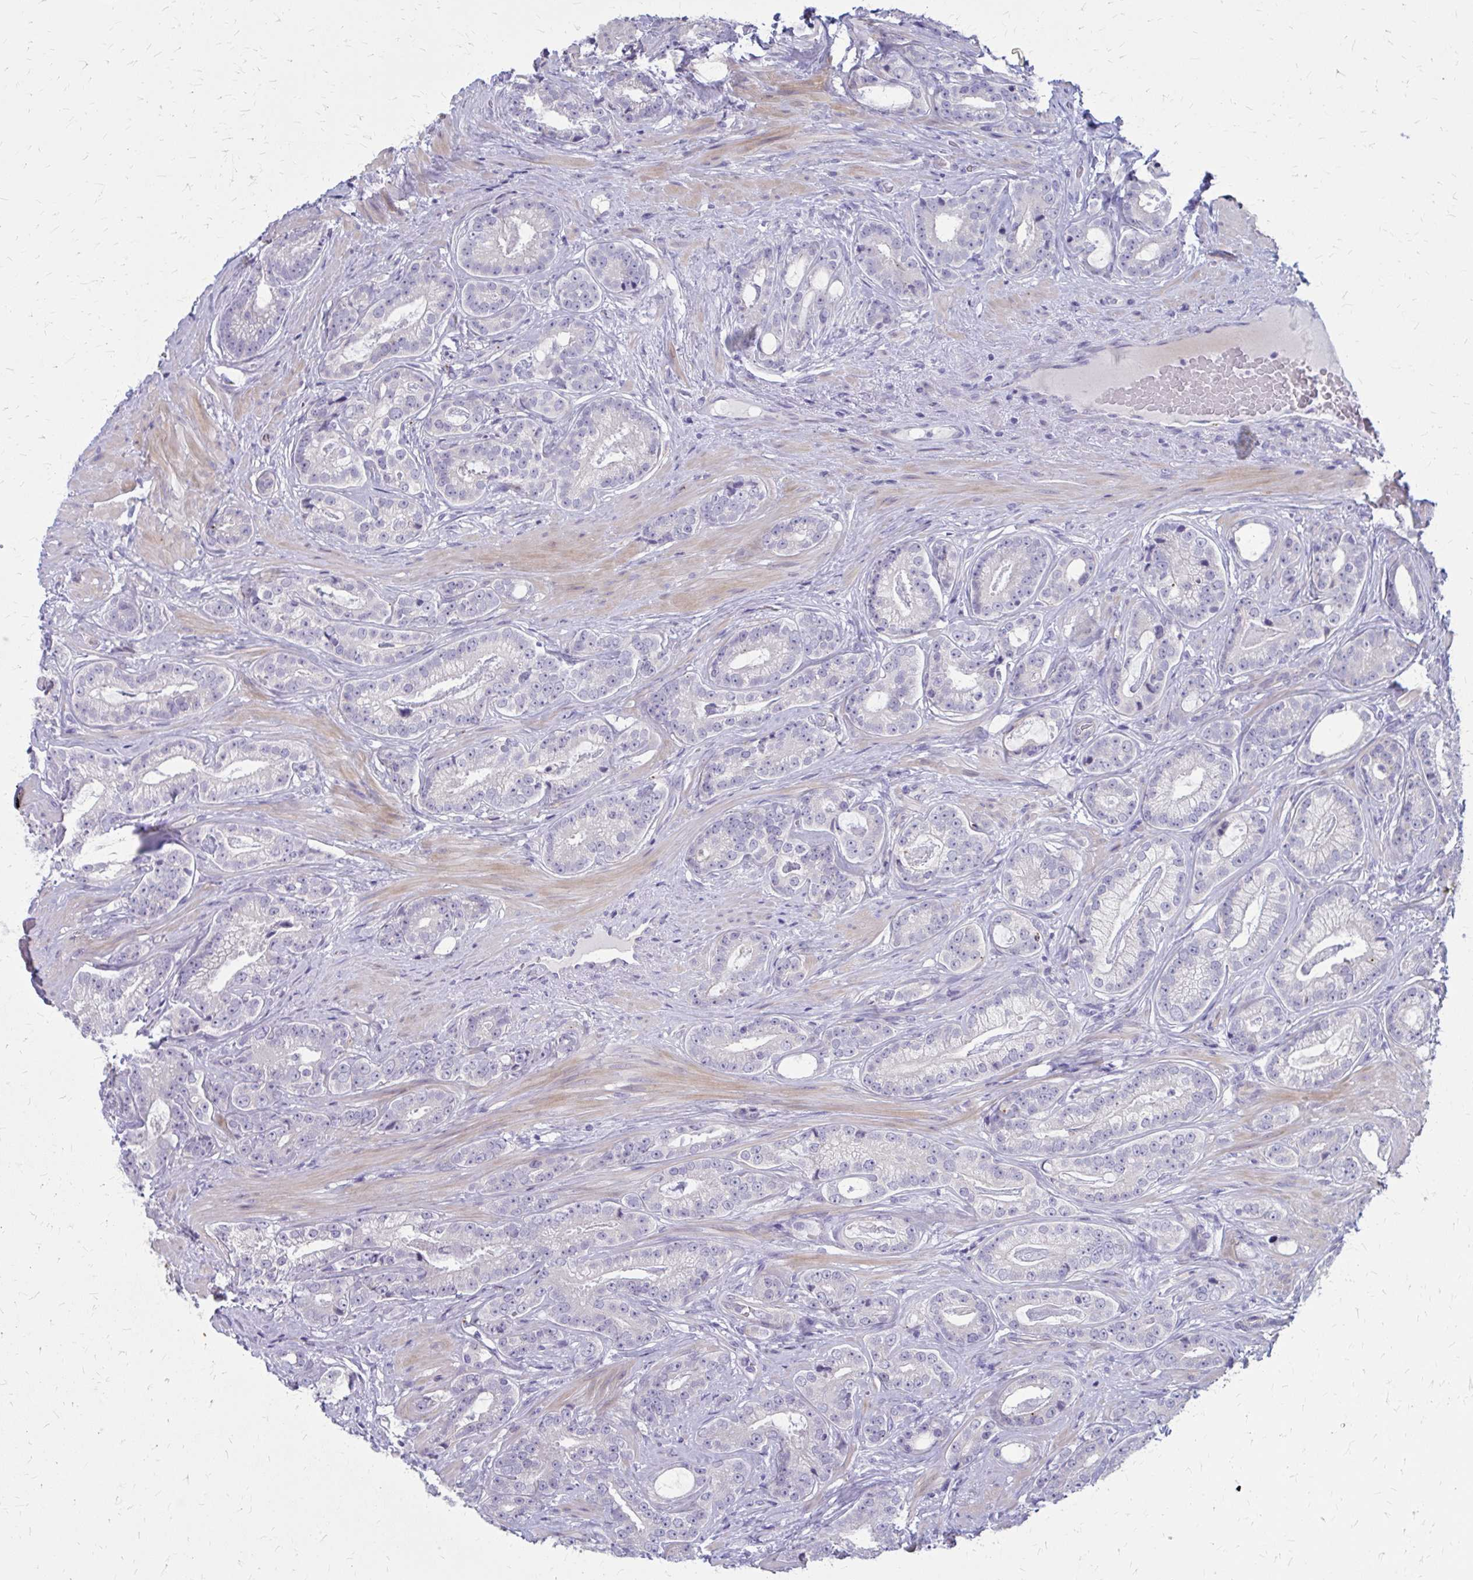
{"staining": {"intensity": "negative", "quantity": "none", "location": "none"}, "tissue": "prostate cancer", "cell_type": "Tumor cells", "image_type": "cancer", "snomed": [{"axis": "morphology", "description": "Adenocarcinoma, Low grade"}, {"axis": "topography", "description": "Prostate"}], "caption": "A high-resolution micrograph shows immunohistochemistry staining of prostate cancer (low-grade adenocarcinoma), which exhibits no significant staining in tumor cells.", "gene": "GLYATL2", "patient": {"sex": "male", "age": 61}}